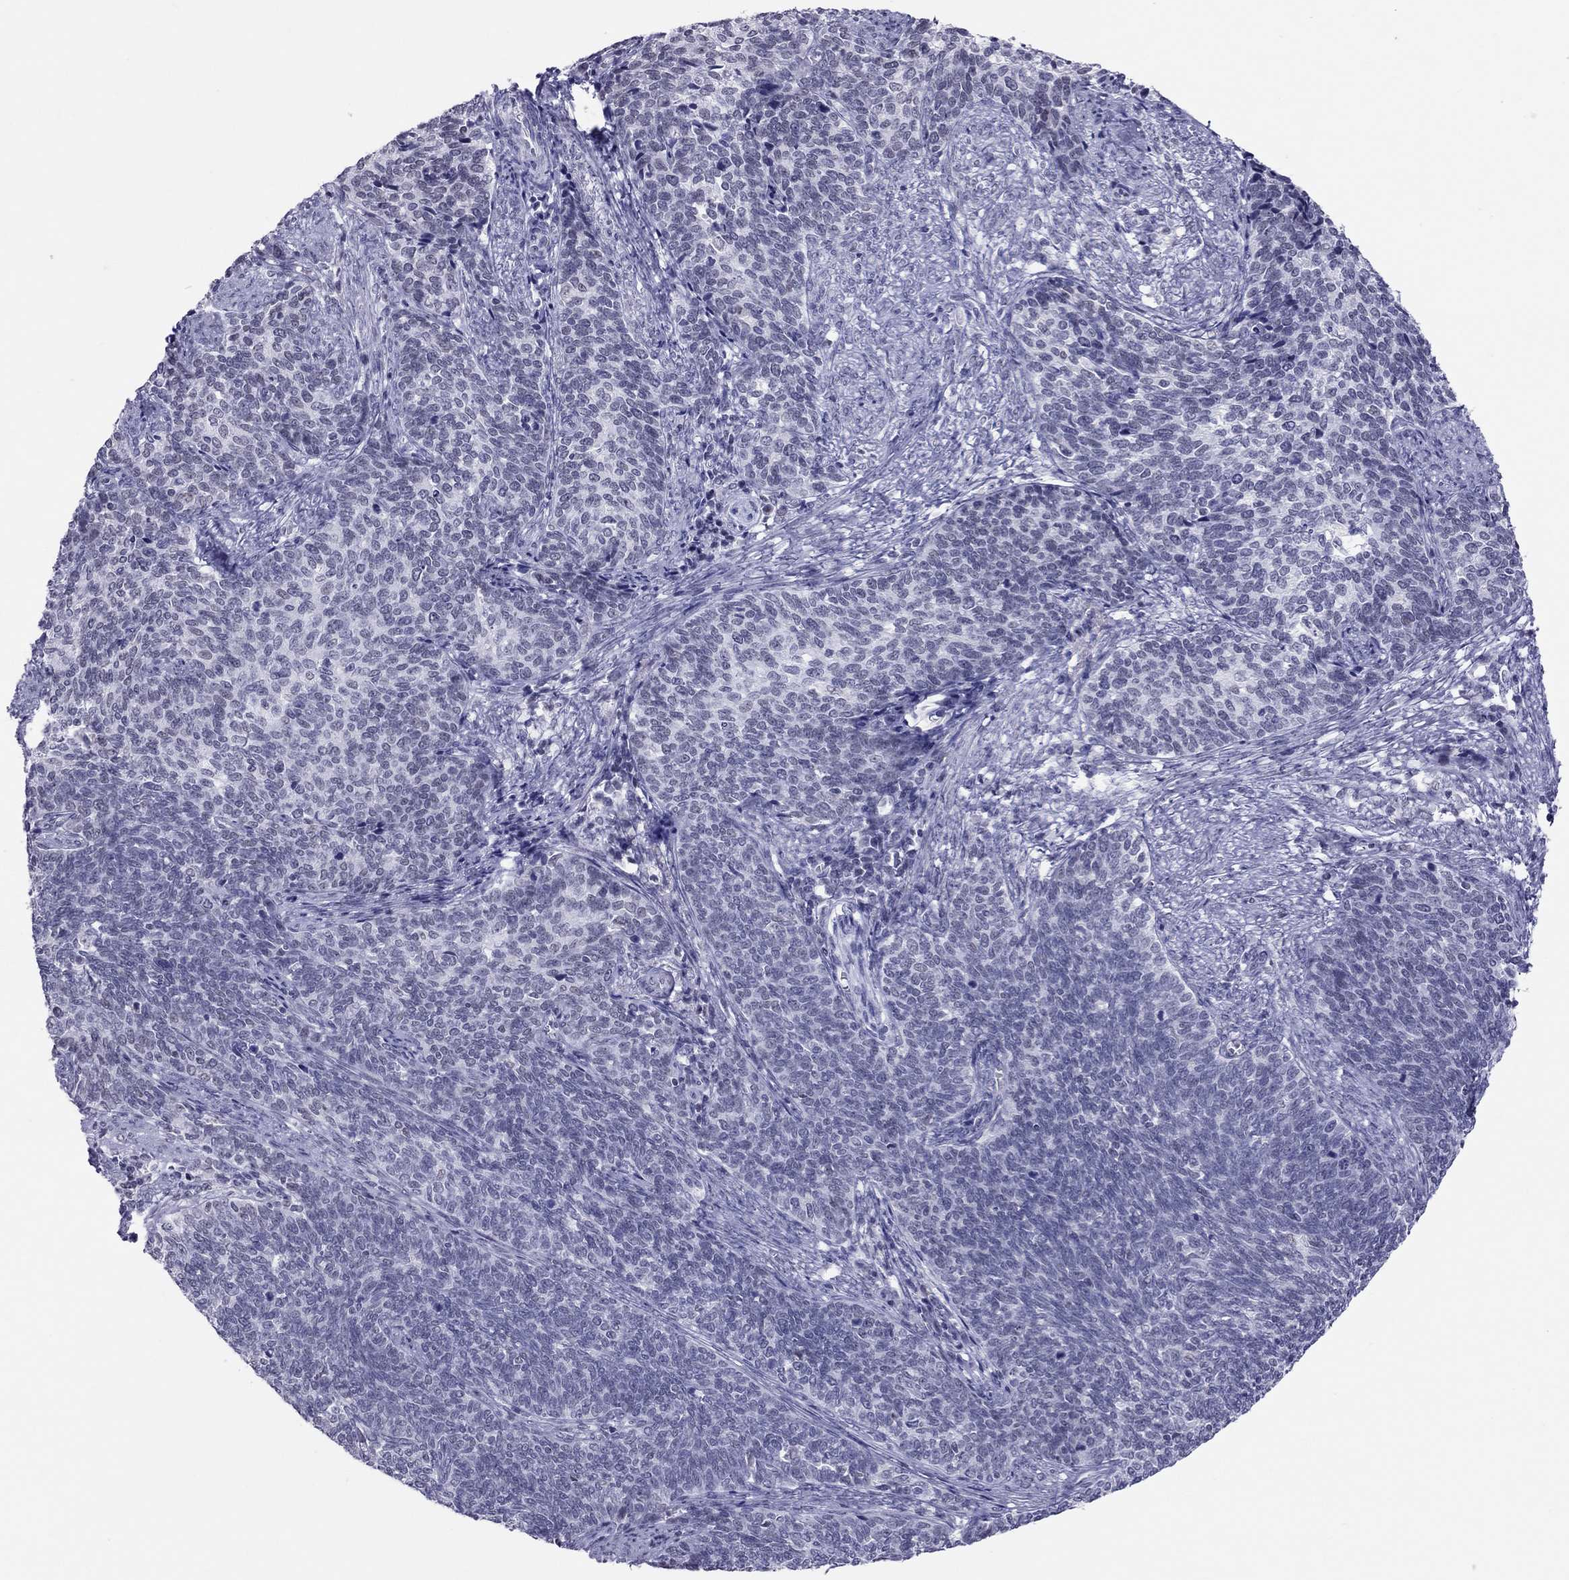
{"staining": {"intensity": "negative", "quantity": "none", "location": "none"}, "tissue": "cervical cancer", "cell_type": "Tumor cells", "image_type": "cancer", "snomed": [{"axis": "morphology", "description": "Squamous cell carcinoma, NOS"}, {"axis": "topography", "description": "Cervix"}], "caption": "IHC of cervical squamous cell carcinoma demonstrates no expression in tumor cells. (Immunohistochemistry (ihc), brightfield microscopy, high magnification).", "gene": "JHY", "patient": {"sex": "female", "age": 39}}